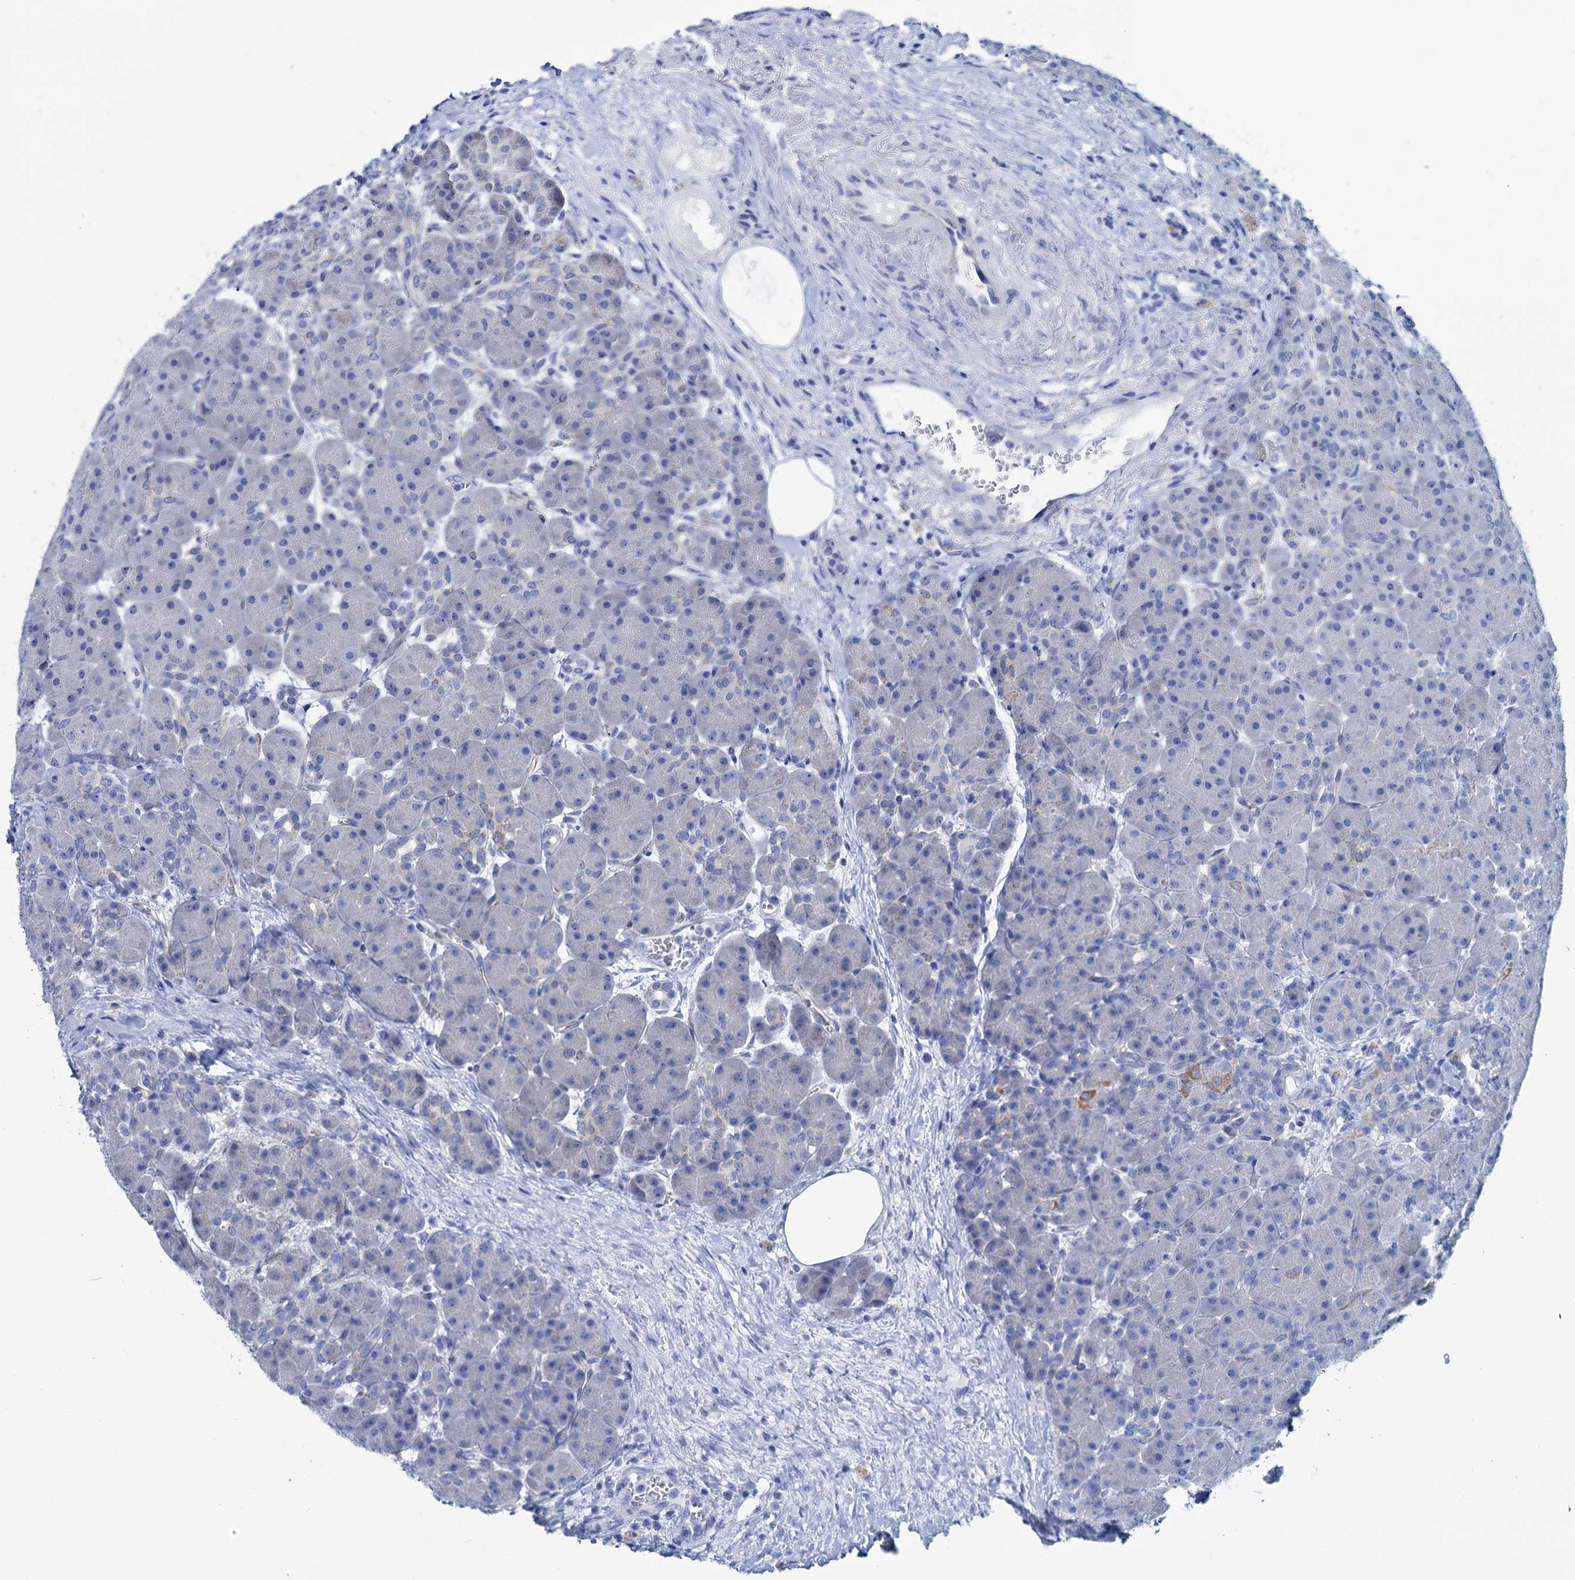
{"staining": {"intensity": "negative", "quantity": "none", "location": "none"}, "tissue": "pancreas", "cell_type": "Exocrine glandular cells", "image_type": "normal", "snomed": [{"axis": "morphology", "description": "Normal tissue, NOS"}, {"axis": "topography", "description": "Pancreas"}], "caption": "This histopathology image is of normal pancreas stained with IHC to label a protein in brown with the nuclei are counter-stained blue. There is no positivity in exocrine glandular cells.", "gene": "SLC1A3", "patient": {"sex": "male", "age": 66}}